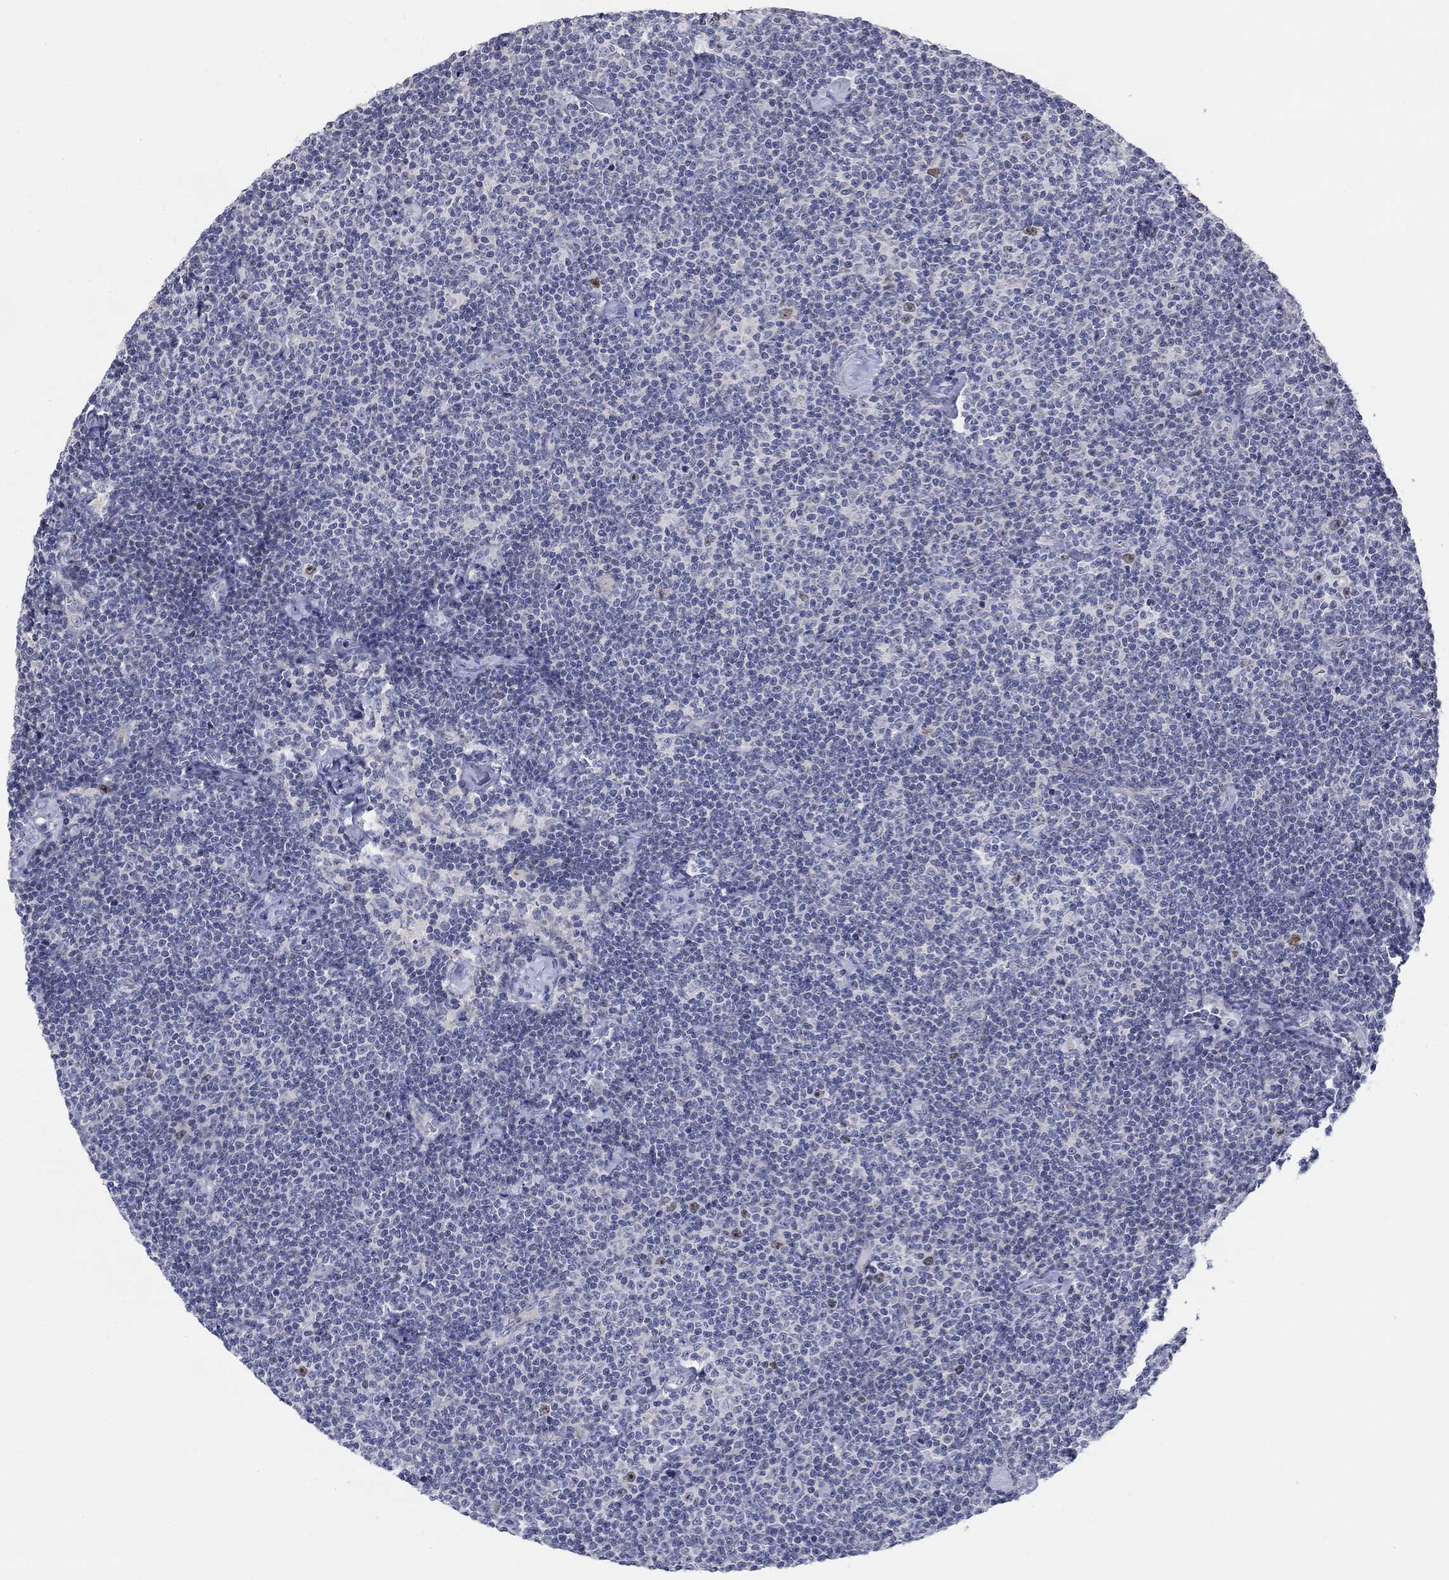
{"staining": {"intensity": "negative", "quantity": "none", "location": "none"}, "tissue": "lymphoma", "cell_type": "Tumor cells", "image_type": "cancer", "snomed": [{"axis": "morphology", "description": "Malignant lymphoma, non-Hodgkin's type, Low grade"}, {"axis": "topography", "description": "Lymph node"}], "caption": "DAB immunohistochemical staining of malignant lymphoma, non-Hodgkin's type (low-grade) reveals no significant staining in tumor cells.", "gene": "PRC1", "patient": {"sex": "male", "age": 81}}